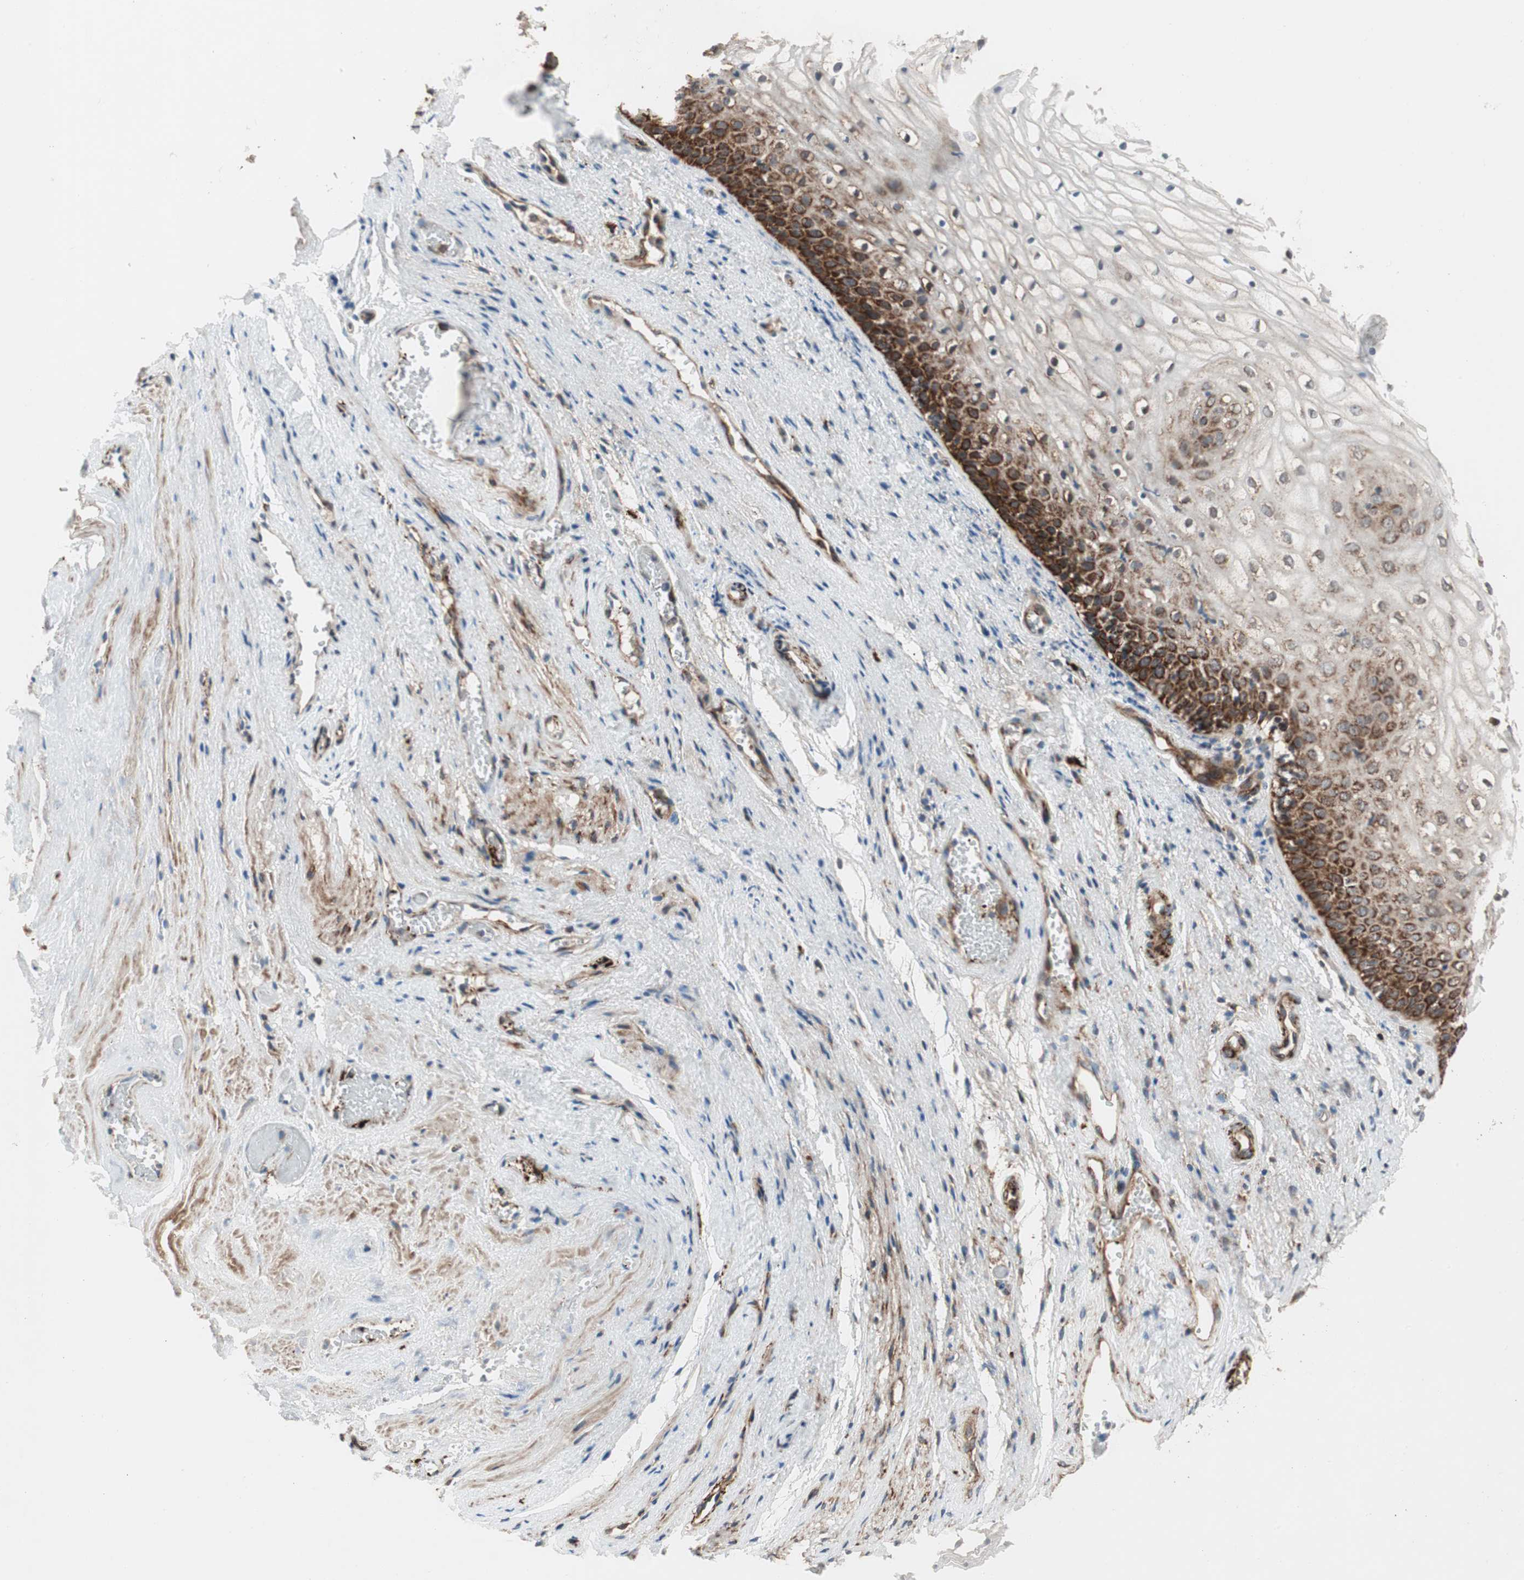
{"staining": {"intensity": "strong", "quantity": "25%-75%", "location": "cytoplasmic/membranous"}, "tissue": "vagina", "cell_type": "Squamous epithelial cells", "image_type": "normal", "snomed": [{"axis": "morphology", "description": "Normal tissue, NOS"}, {"axis": "topography", "description": "Vagina"}], "caption": "Immunohistochemistry (IHC) of normal vagina exhibits high levels of strong cytoplasmic/membranous positivity in approximately 25%-75% of squamous epithelial cells.", "gene": "AKAP1", "patient": {"sex": "female", "age": 34}}